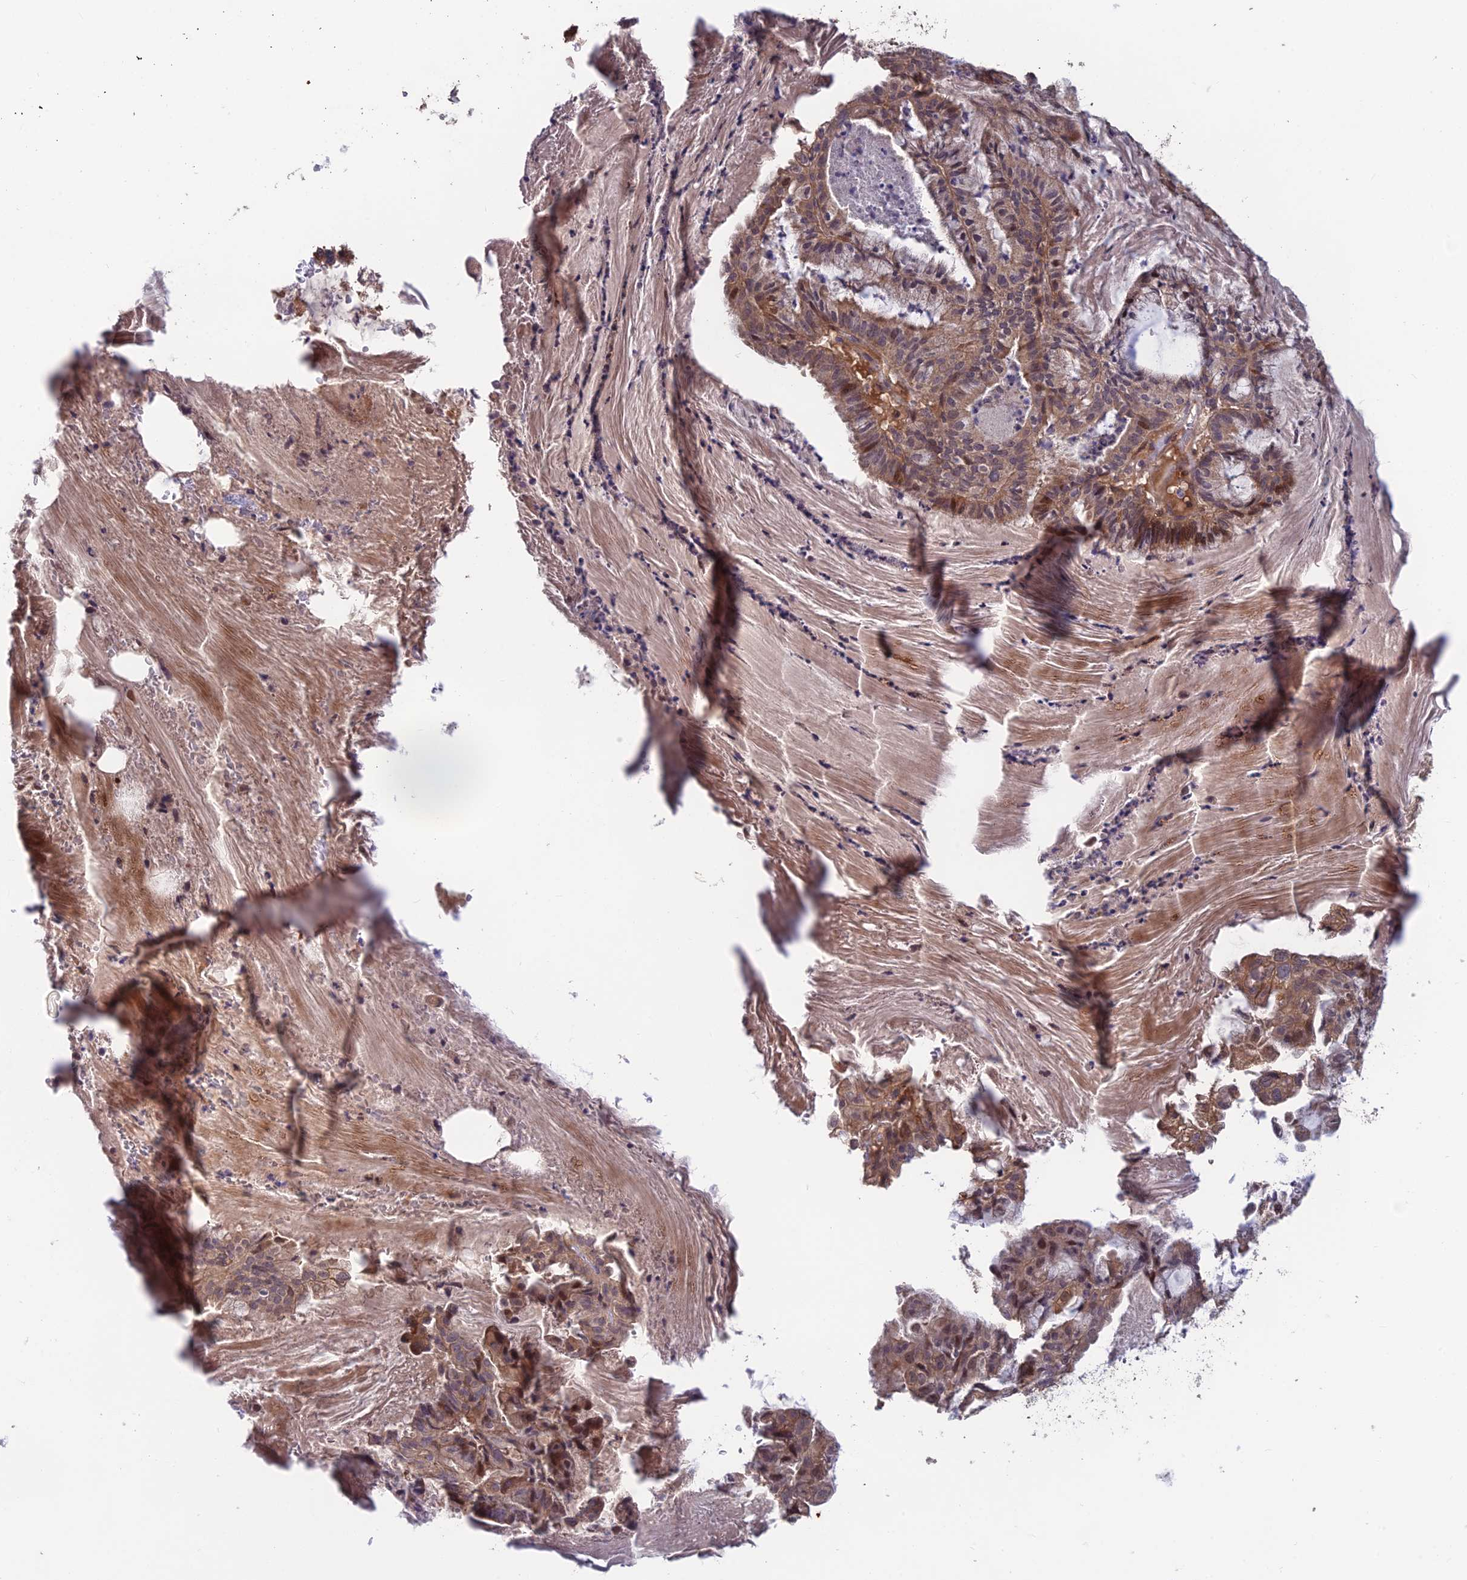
{"staining": {"intensity": "moderate", "quantity": ">75%", "location": "cytoplasmic/membranous"}, "tissue": "endometrial cancer", "cell_type": "Tumor cells", "image_type": "cancer", "snomed": [{"axis": "morphology", "description": "Adenocarcinoma, NOS"}, {"axis": "topography", "description": "Endometrium"}], "caption": "Protein expression analysis of endometrial cancer reveals moderate cytoplasmic/membranous staining in about >75% of tumor cells.", "gene": "SHISA5", "patient": {"sex": "female", "age": 86}}